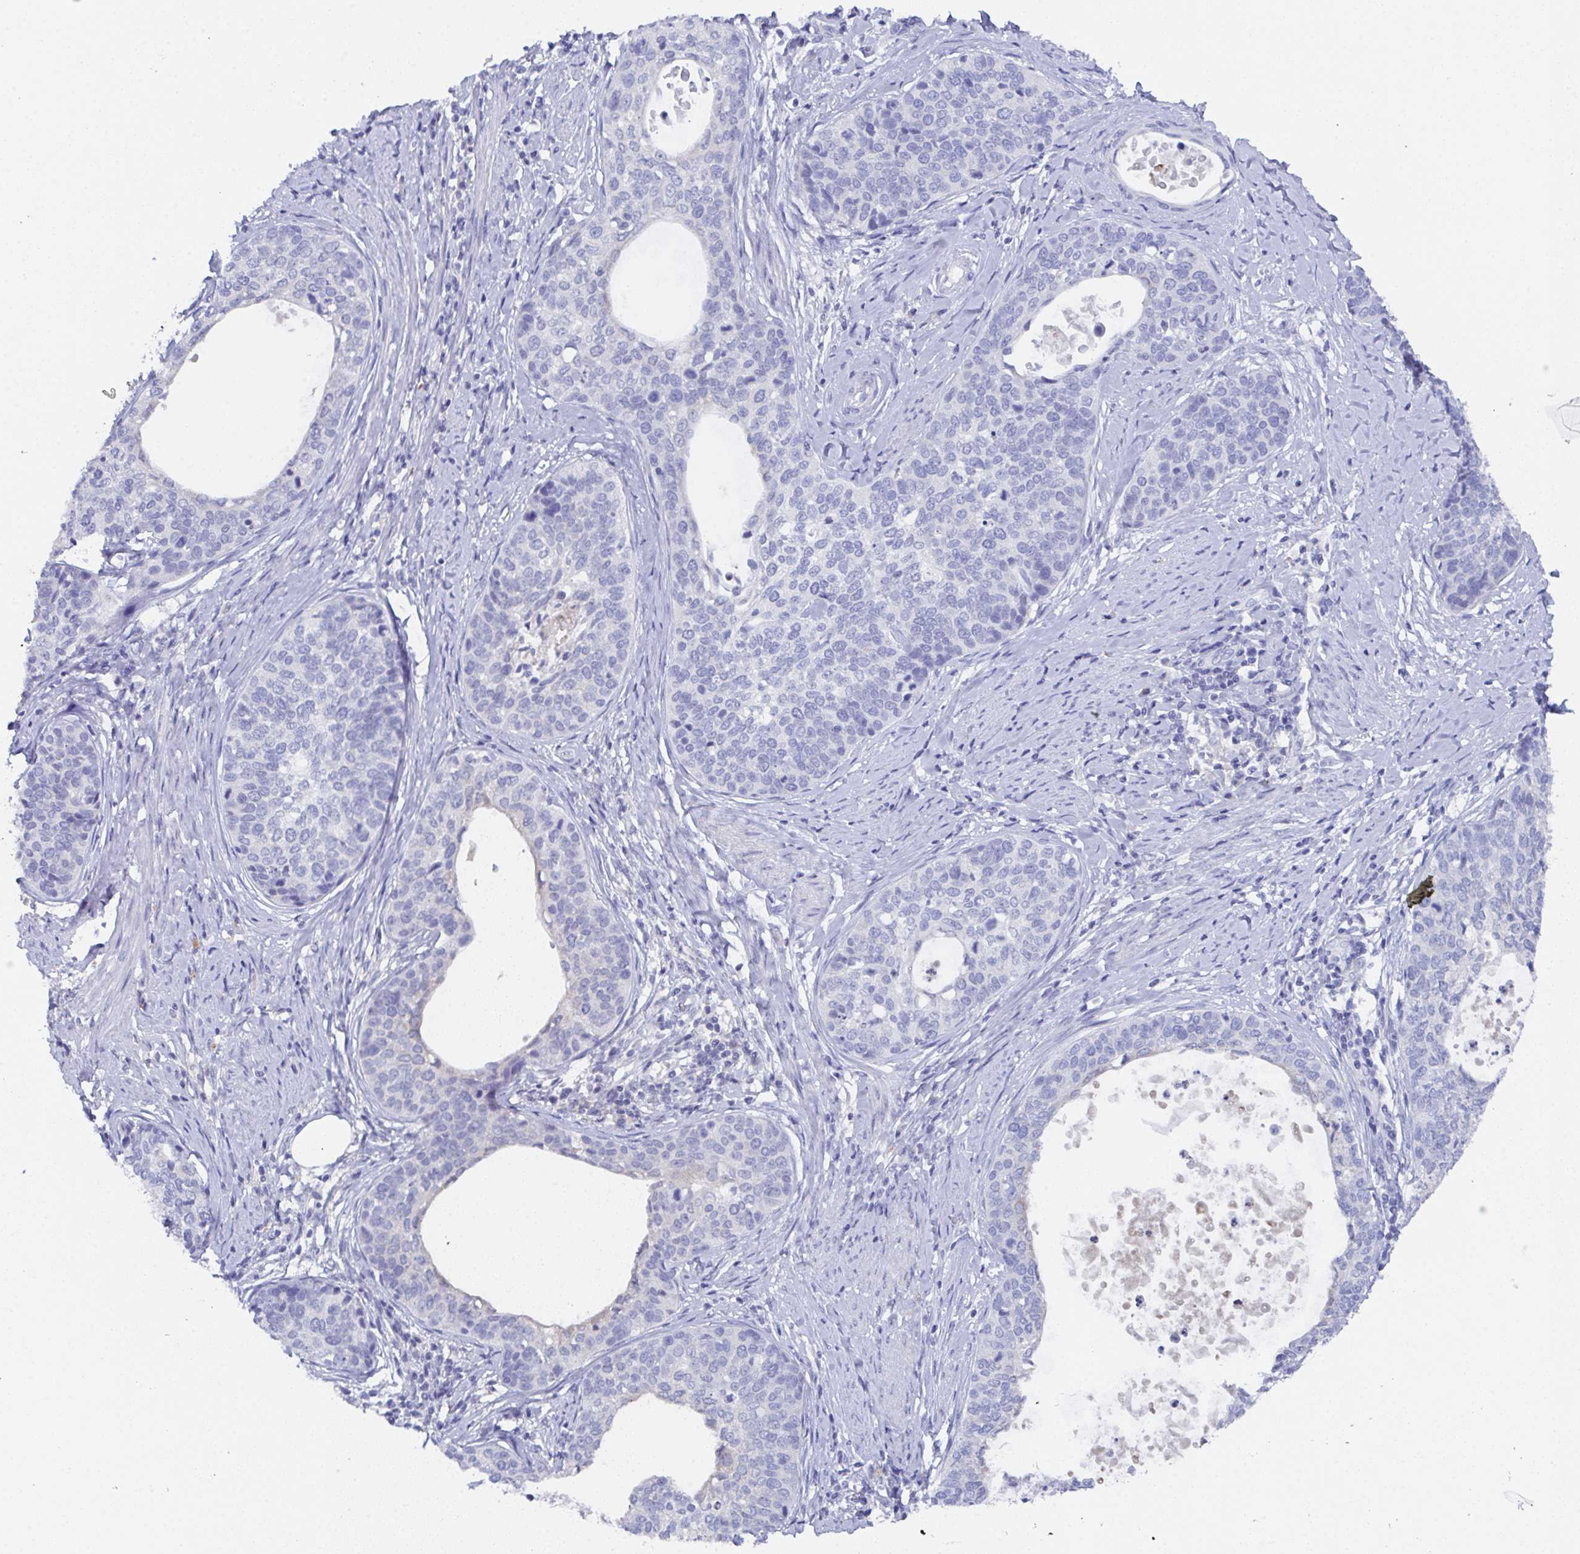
{"staining": {"intensity": "negative", "quantity": "none", "location": "none"}, "tissue": "cervical cancer", "cell_type": "Tumor cells", "image_type": "cancer", "snomed": [{"axis": "morphology", "description": "Squamous cell carcinoma, NOS"}, {"axis": "topography", "description": "Cervix"}], "caption": "Protein analysis of cervical cancer (squamous cell carcinoma) displays no significant positivity in tumor cells.", "gene": "SSC4D", "patient": {"sex": "female", "age": 69}}